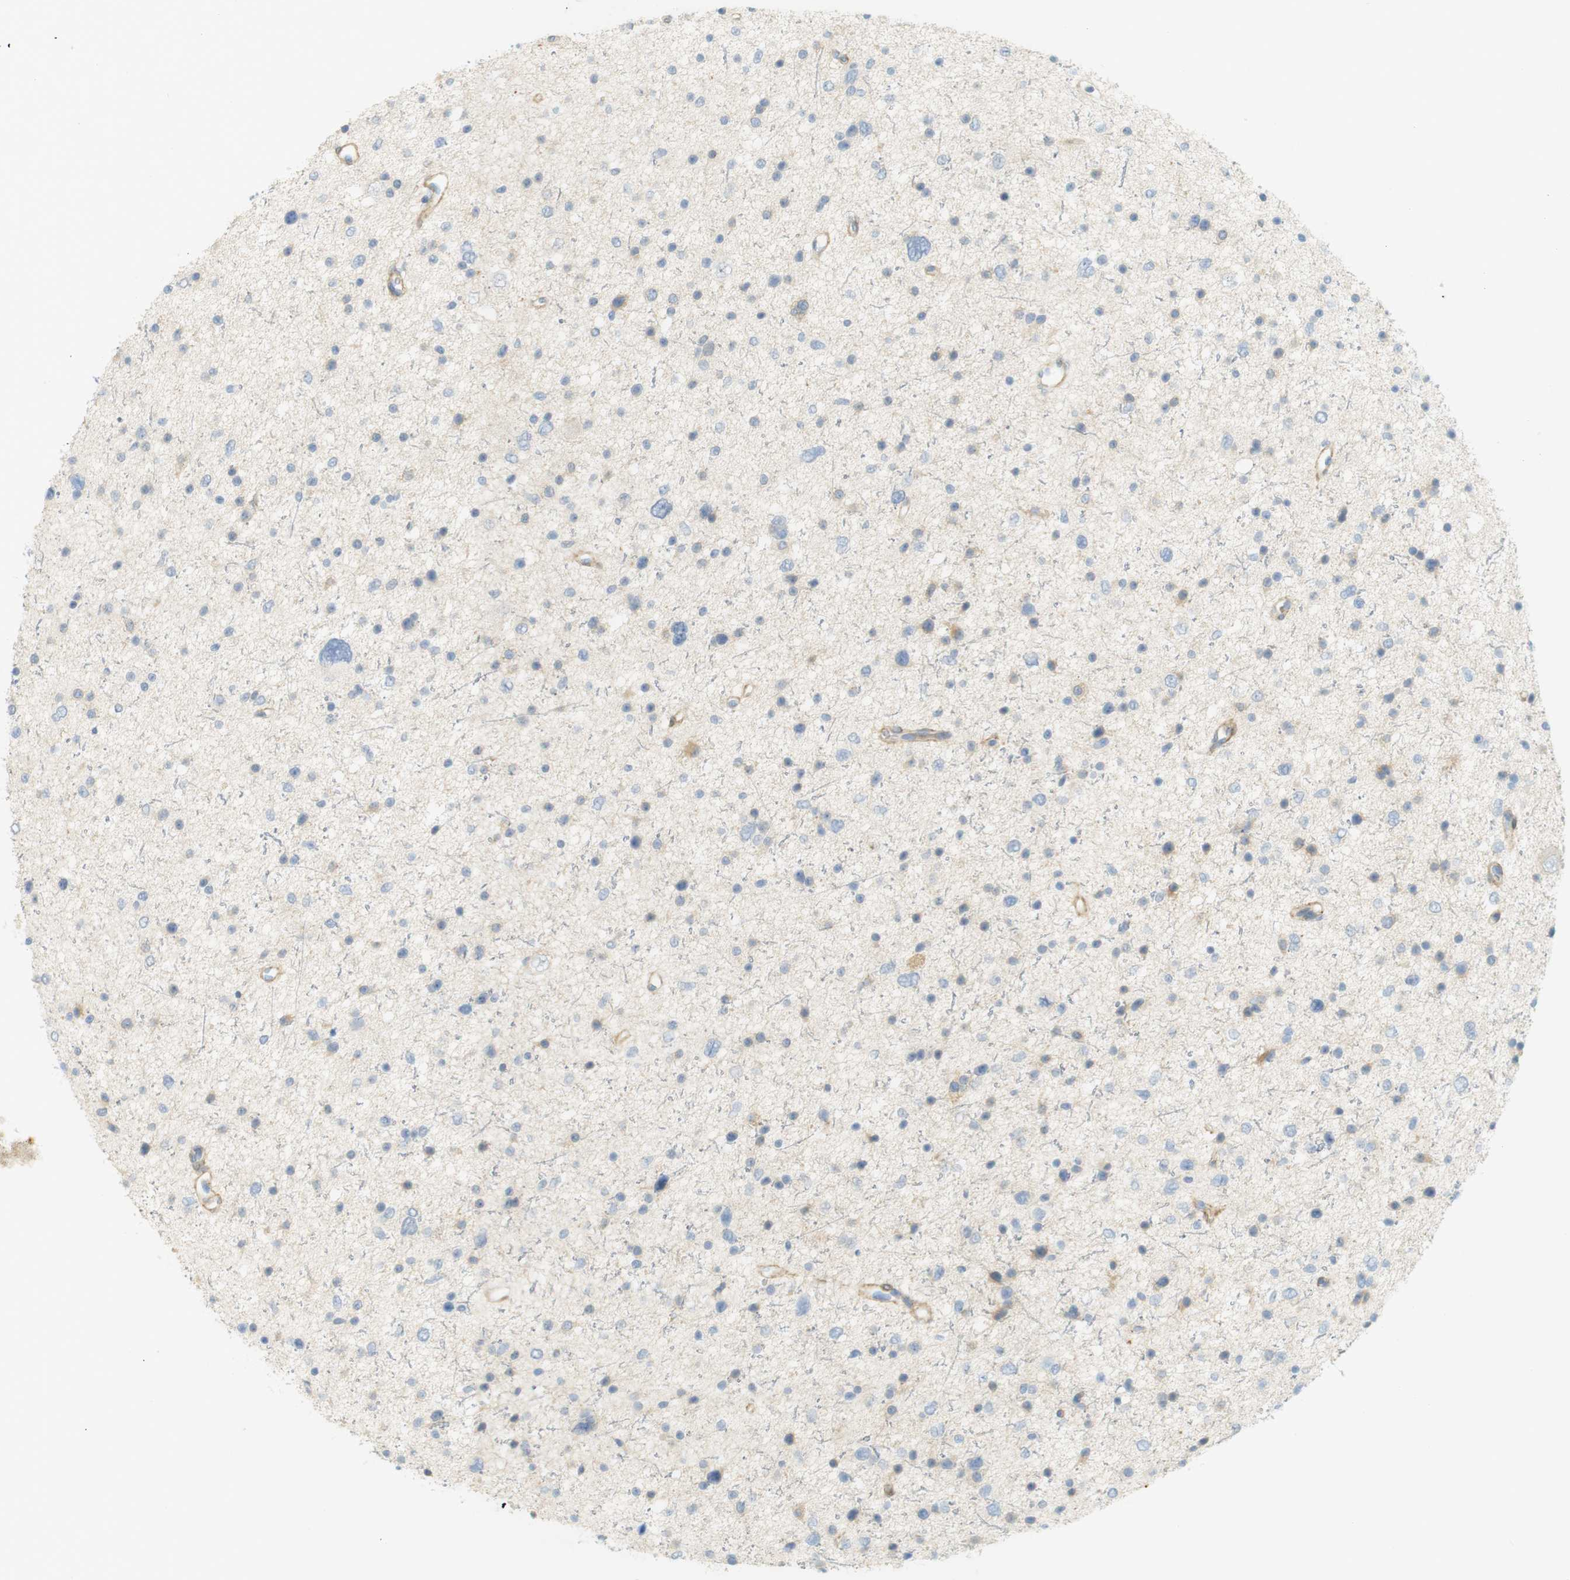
{"staining": {"intensity": "negative", "quantity": "none", "location": "none"}, "tissue": "glioma", "cell_type": "Tumor cells", "image_type": "cancer", "snomed": [{"axis": "morphology", "description": "Glioma, malignant, Low grade"}, {"axis": "topography", "description": "Brain"}], "caption": "Tumor cells show no significant protein positivity in malignant glioma (low-grade).", "gene": "PDE3A", "patient": {"sex": "female", "age": 37}}